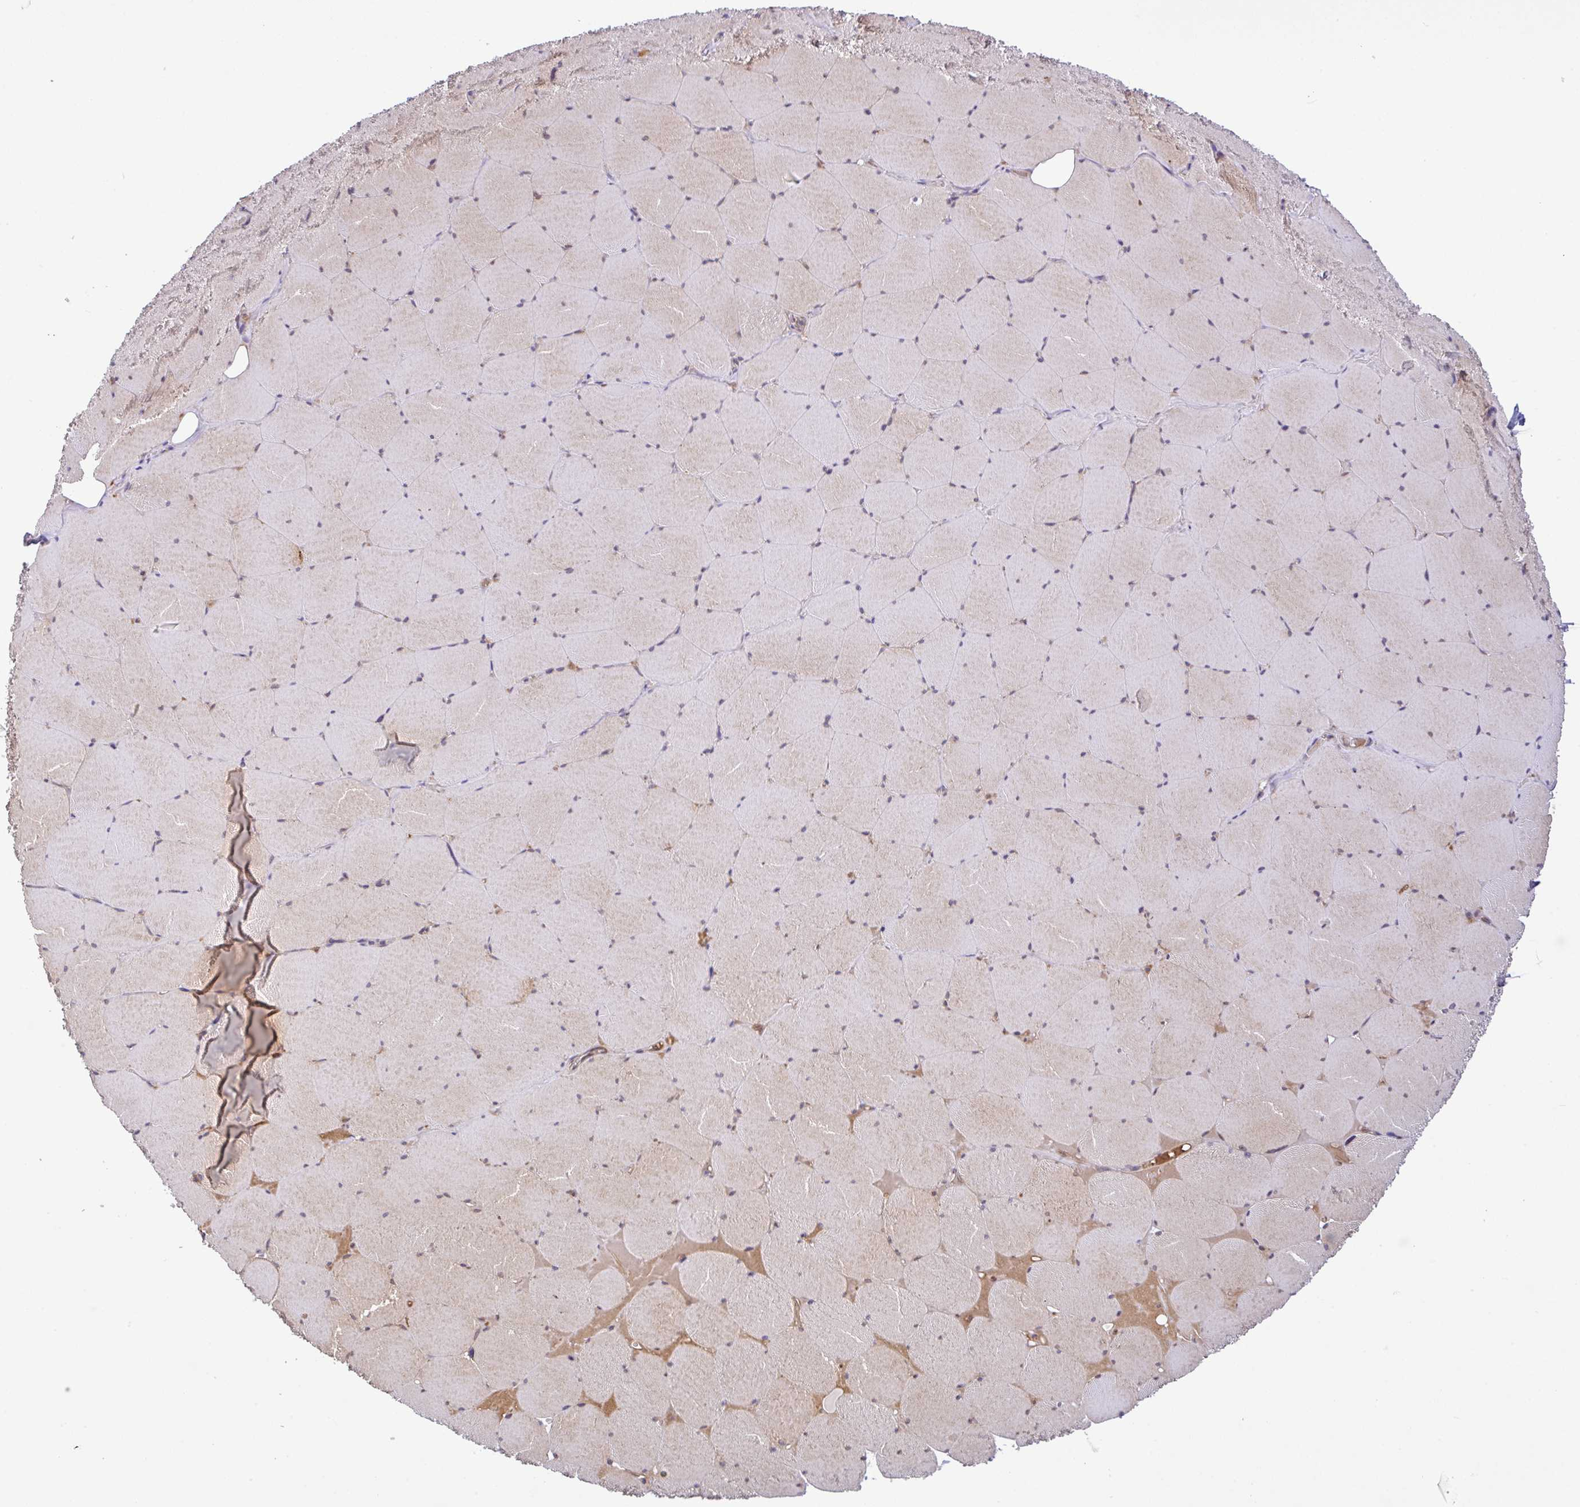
{"staining": {"intensity": "moderate", "quantity": "25%-75%", "location": "cytoplasmic/membranous"}, "tissue": "skeletal muscle", "cell_type": "Myocytes", "image_type": "normal", "snomed": [{"axis": "morphology", "description": "Normal tissue, NOS"}, {"axis": "topography", "description": "Skeletal muscle"}, {"axis": "topography", "description": "Head-Neck"}], "caption": "Immunohistochemical staining of unremarkable human skeletal muscle demonstrates moderate cytoplasmic/membranous protein positivity in approximately 25%-75% of myocytes.", "gene": "UBE4A", "patient": {"sex": "male", "age": 66}}